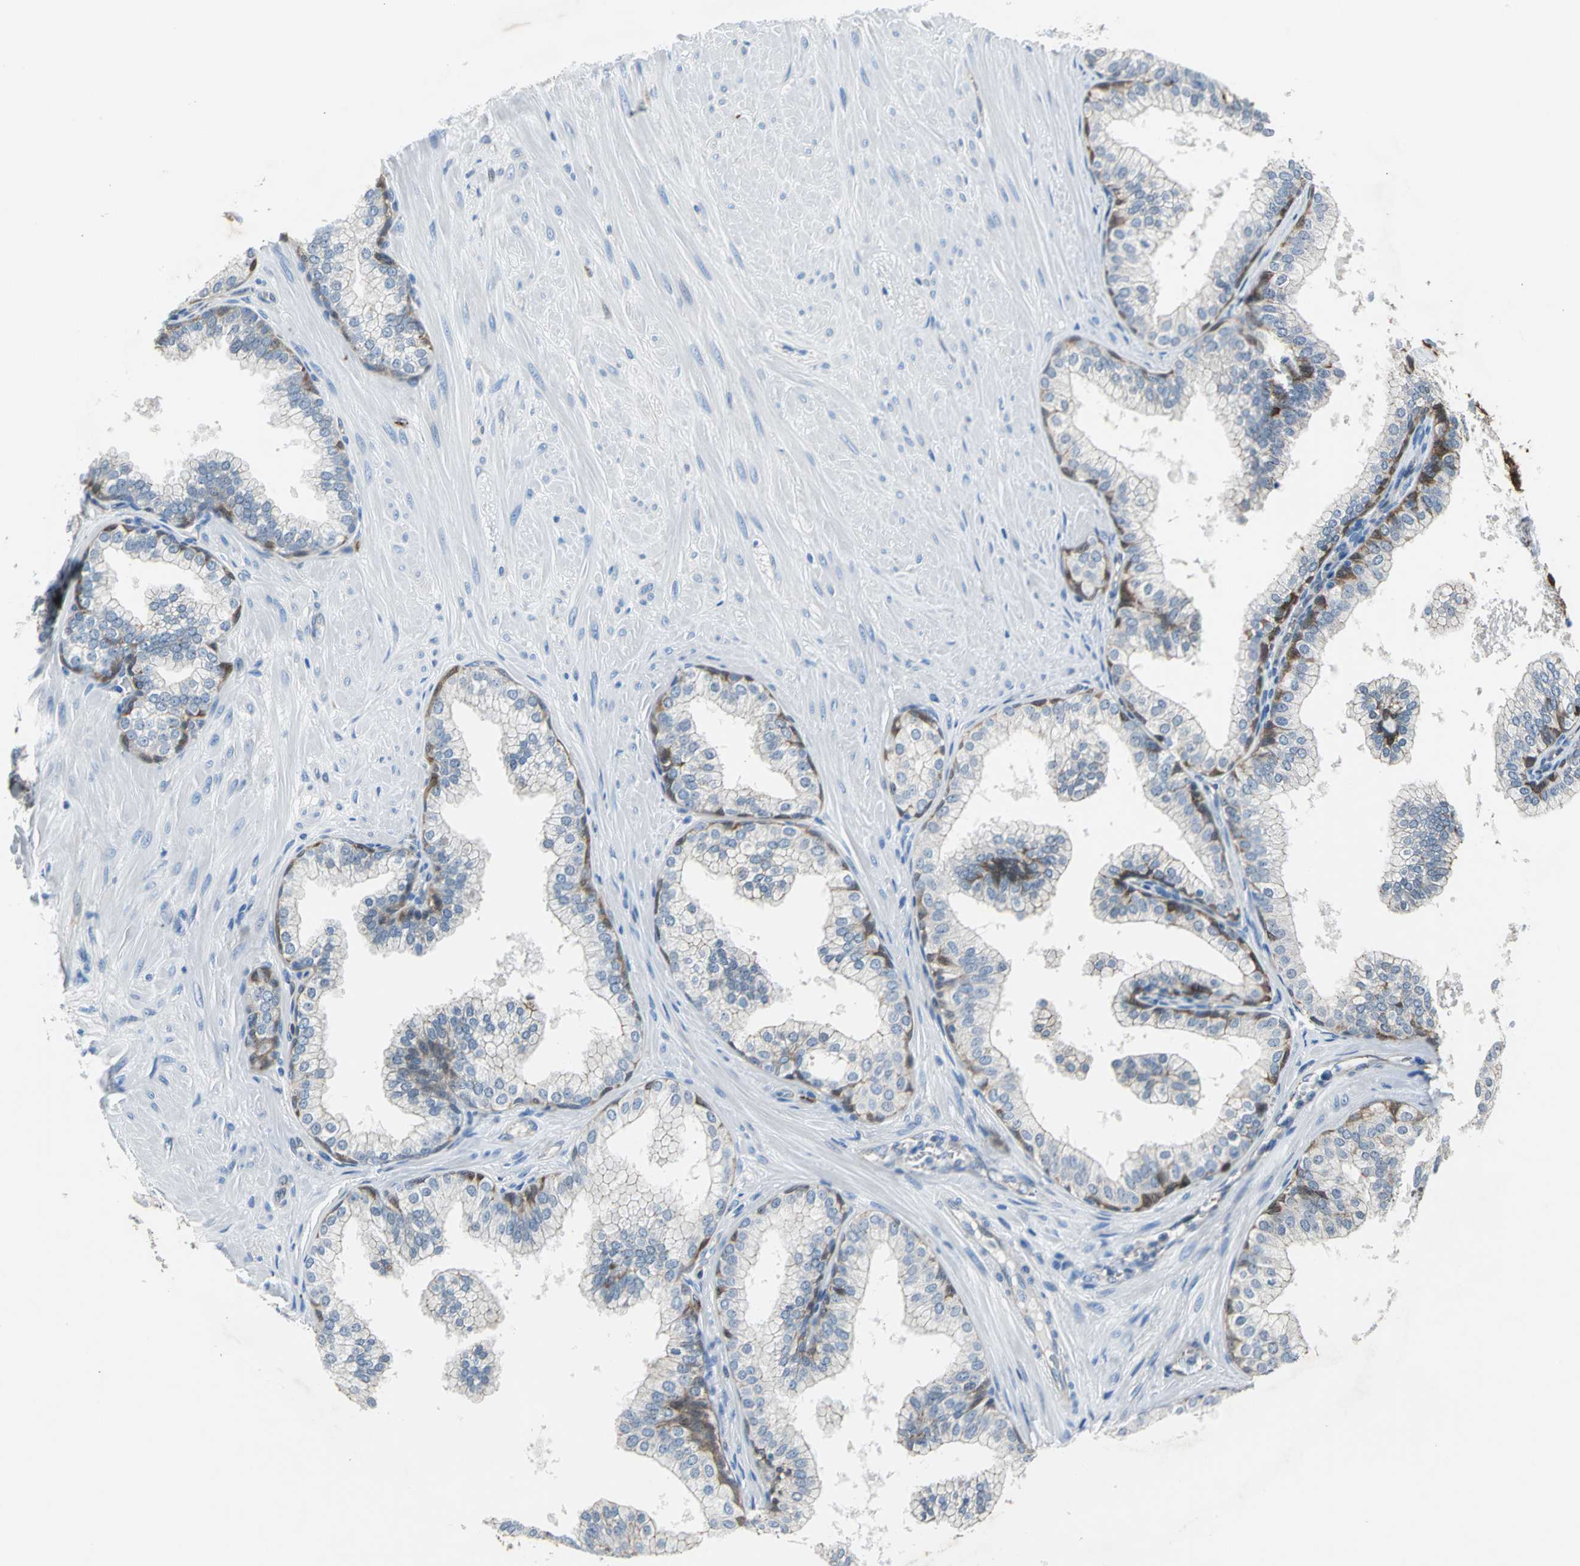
{"staining": {"intensity": "moderate", "quantity": "<25%", "location": "cytoplasmic/membranous"}, "tissue": "prostate", "cell_type": "Glandular cells", "image_type": "normal", "snomed": [{"axis": "morphology", "description": "Normal tissue, NOS"}, {"axis": "topography", "description": "Prostate"}], "caption": "Immunohistochemical staining of normal human prostate demonstrates low levels of moderate cytoplasmic/membranous expression in approximately <25% of glandular cells. The staining is performed using DAB (3,3'-diaminobenzidine) brown chromogen to label protein expression. The nuclei are counter-stained blue using hematoxylin.", "gene": "ENSG00000285130", "patient": {"sex": "male", "age": 60}}